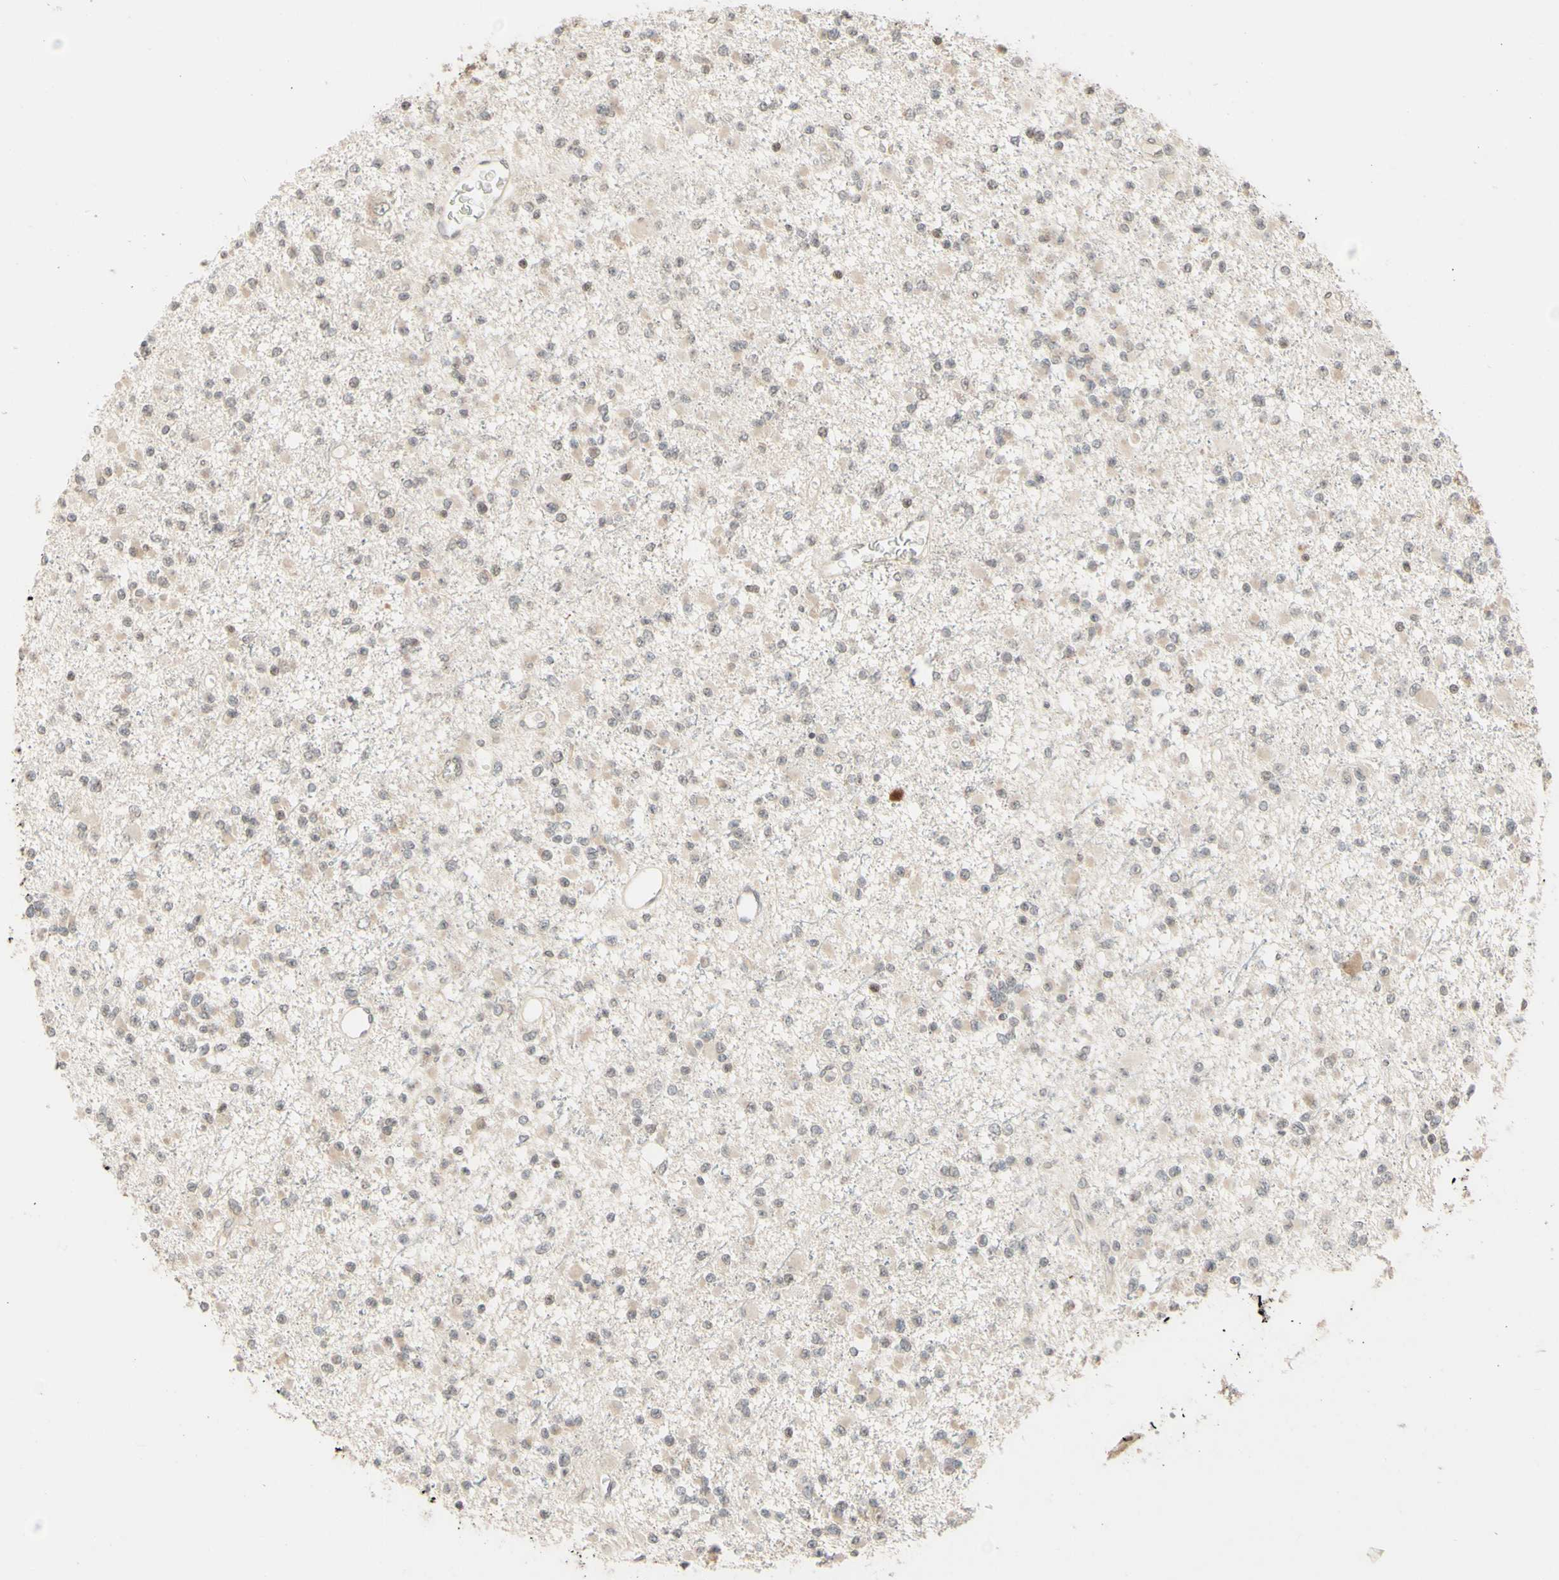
{"staining": {"intensity": "negative", "quantity": "none", "location": "none"}, "tissue": "glioma", "cell_type": "Tumor cells", "image_type": "cancer", "snomed": [{"axis": "morphology", "description": "Glioma, malignant, Low grade"}, {"axis": "topography", "description": "Brain"}], "caption": "DAB (3,3'-diaminobenzidine) immunohistochemical staining of malignant glioma (low-grade) reveals no significant expression in tumor cells.", "gene": "ZW10", "patient": {"sex": "female", "age": 22}}